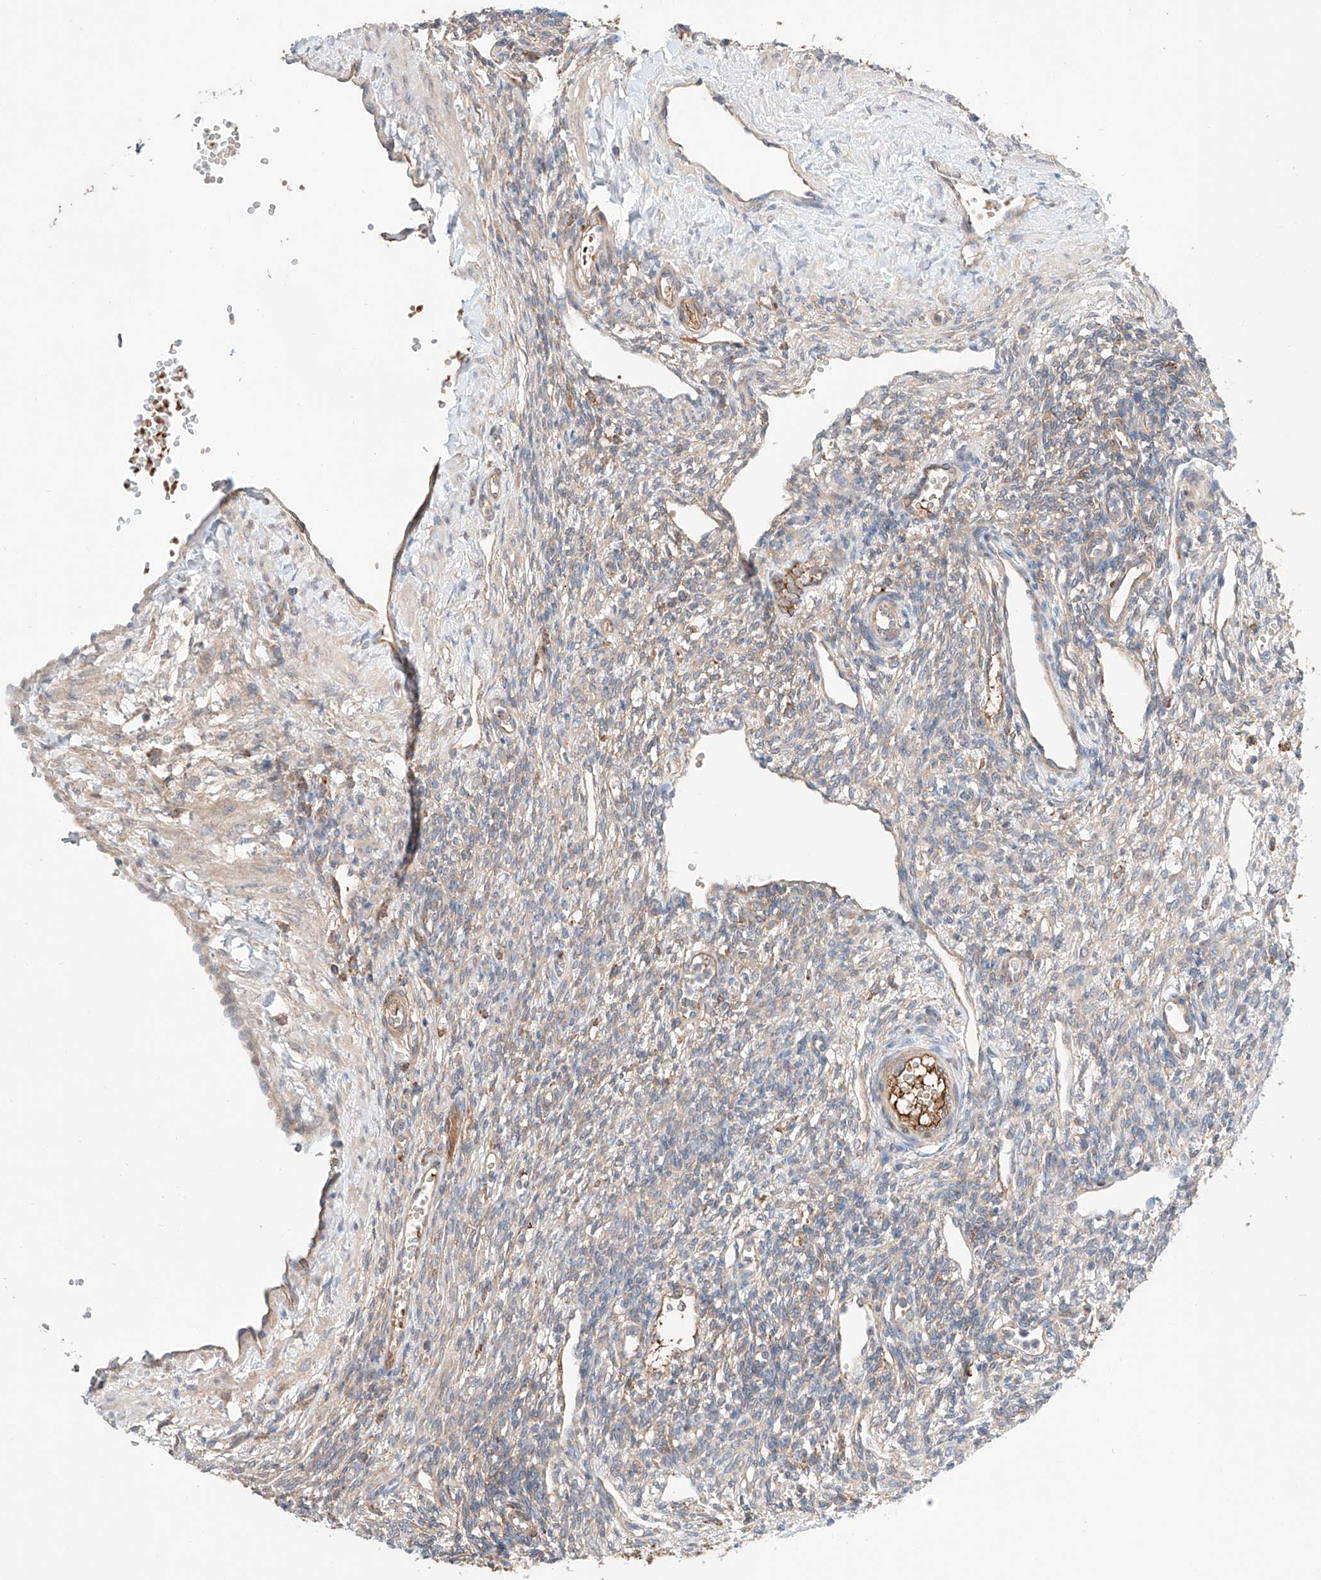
{"staining": {"intensity": "weak", "quantity": "<25%", "location": "cytoplasmic/membranous"}, "tissue": "ovary", "cell_type": "Ovarian stroma cells", "image_type": "normal", "snomed": [{"axis": "morphology", "description": "Normal tissue, NOS"}, {"axis": "morphology", "description": "Cyst, NOS"}, {"axis": "topography", "description": "Ovary"}], "caption": "IHC of unremarkable ovary demonstrates no positivity in ovarian stroma cells. The staining is performed using DAB brown chromogen with nuclei counter-stained in using hematoxylin.", "gene": "PGGT1B", "patient": {"sex": "female", "age": 33}}